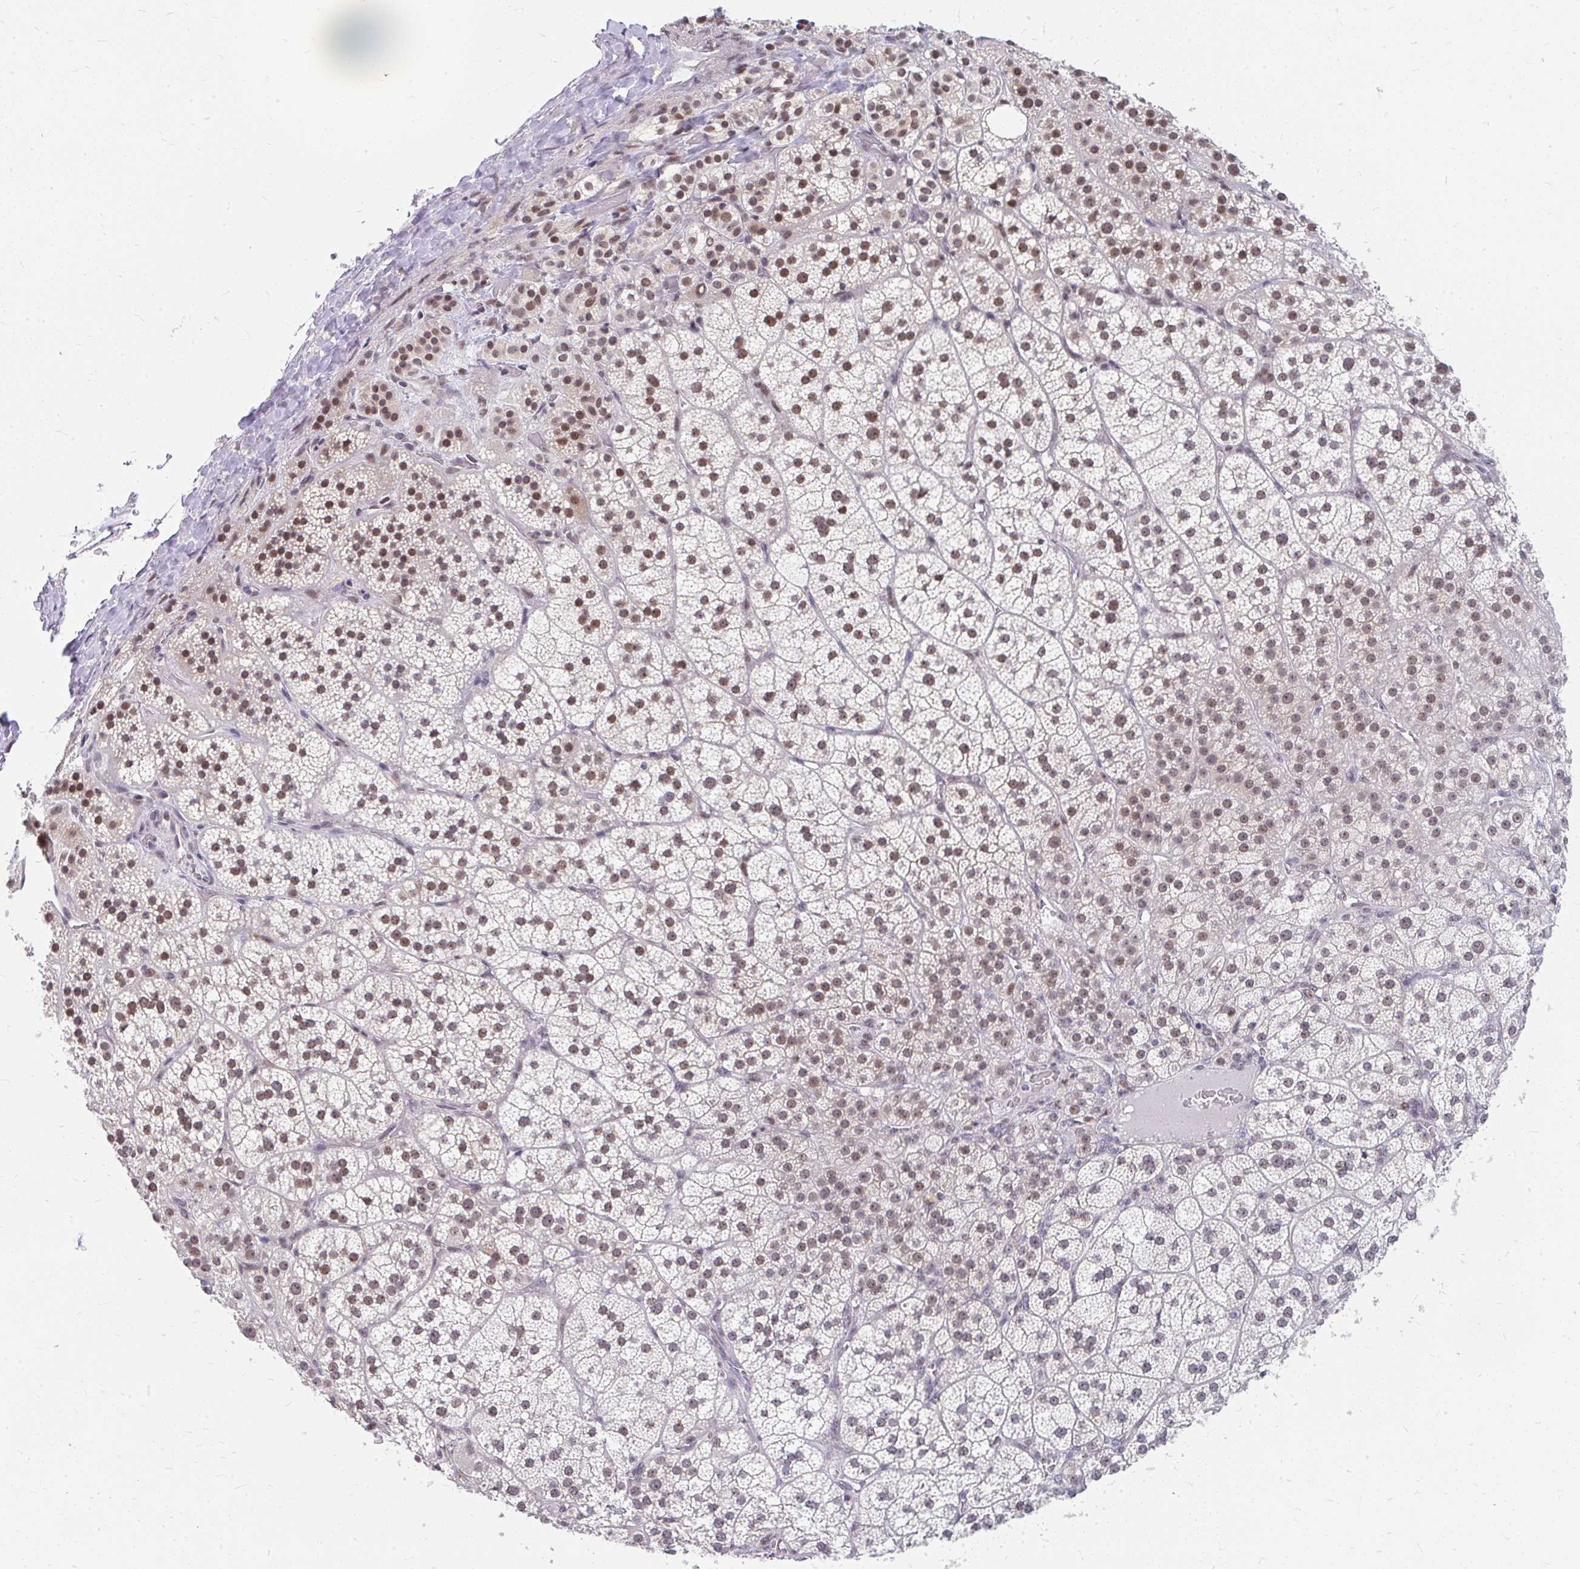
{"staining": {"intensity": "moderate", "quantity": ">75%", "location": "cytoplasmic/membranous,nuclear"}, "tissue": "adrenal gland", "cell_type": "Glandular cells", "image_type": "normal", "snomed": [{"axis": "morphology", "description": "Normal tissue, NOS"}, {"axis": "topography", "description": "Adrenal gland"}], "caption": "Immunohistochemical staining of normal human adrenal gland displays medium levels of moderate cytoplasmic/membranous,nuclear staining in about >75% of glandular cells.", "gene": "GTF2H1", "patient": {"sex": "female", "age": 60}}